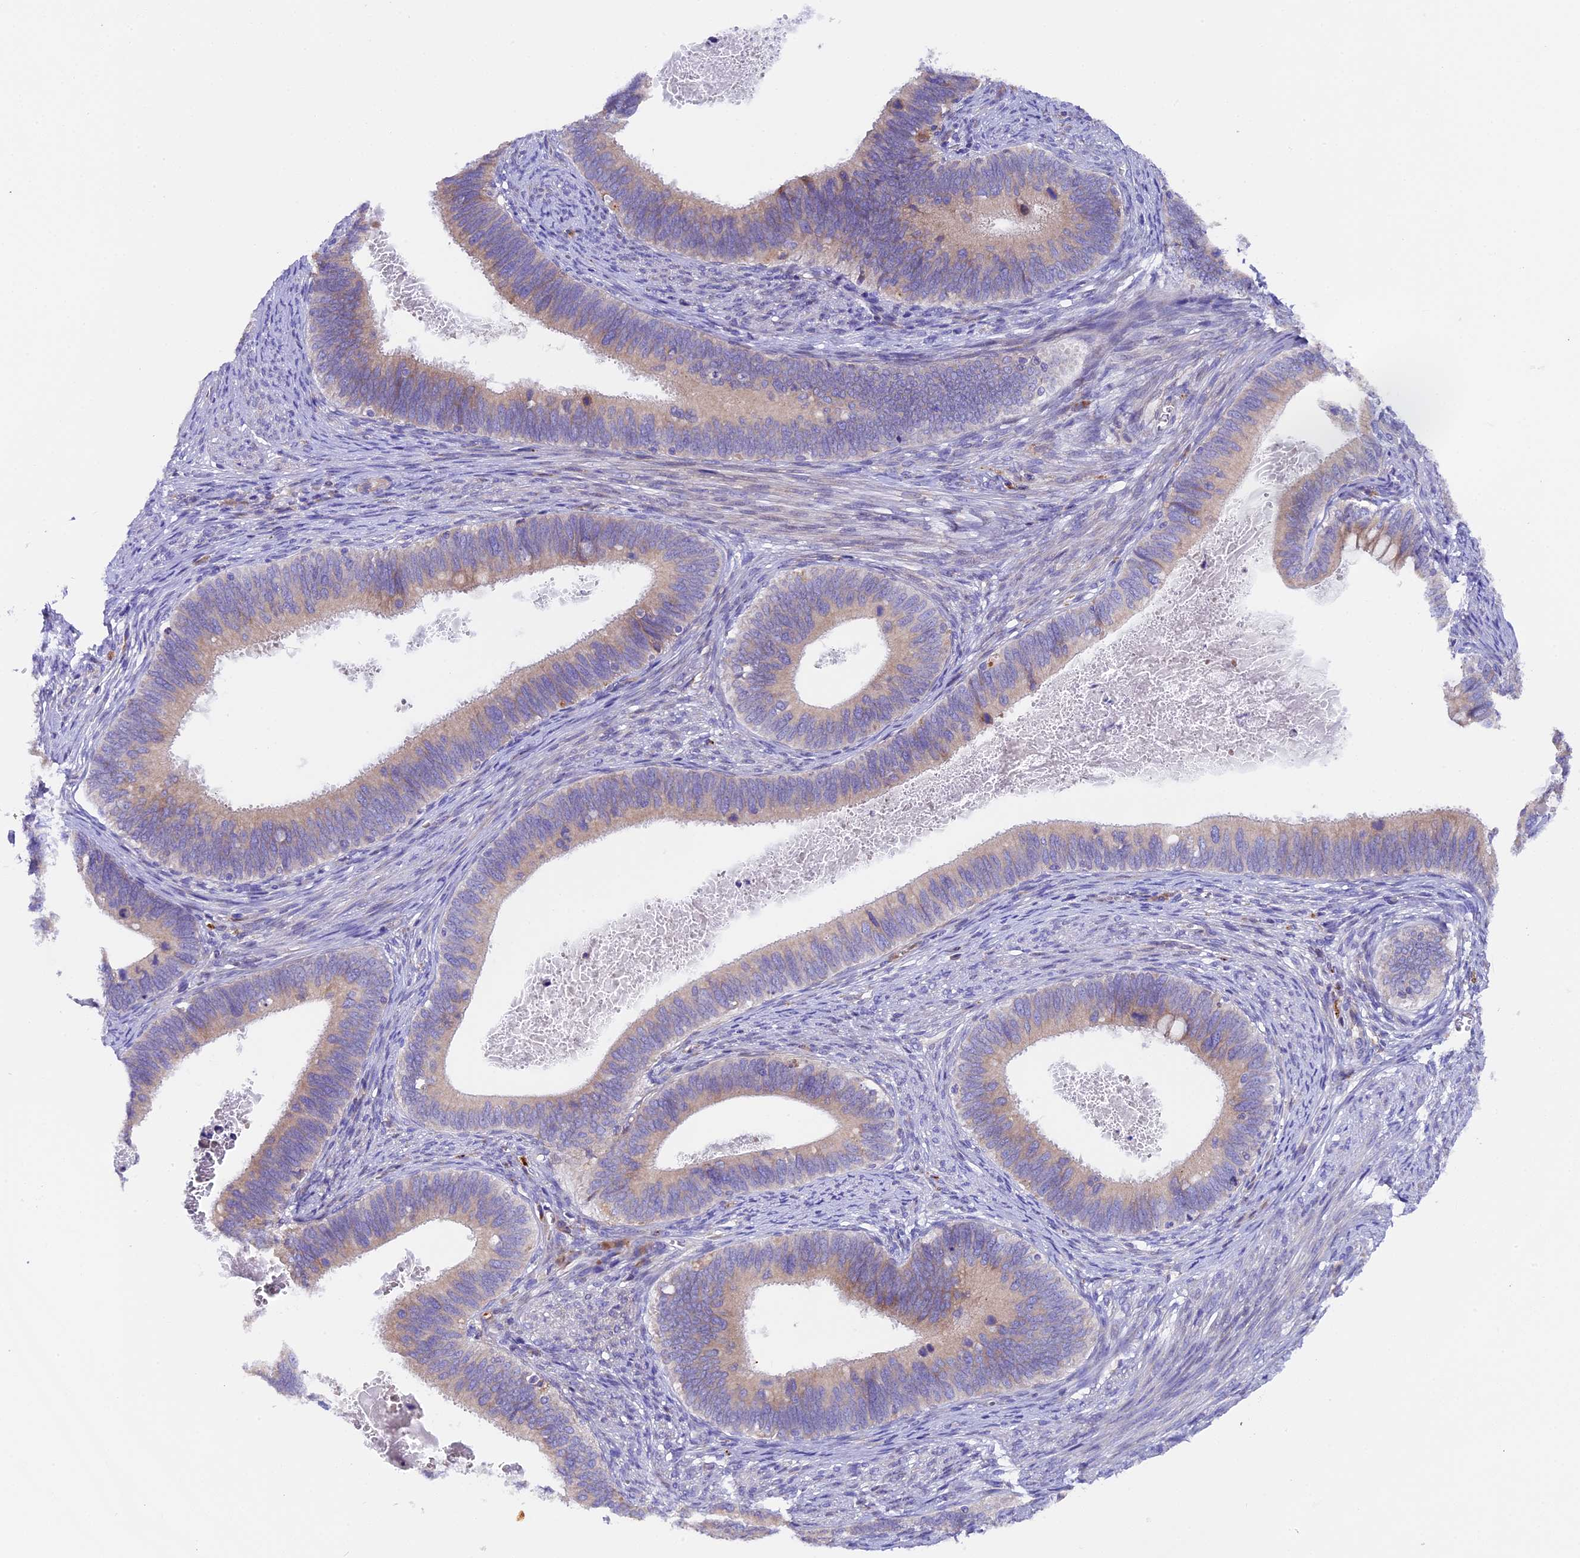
{"staining": {"intensity": "moderate", "quantity": "<25%", "location": "cytoplasmic/membranous"}, "tissue": "cervical cancer", "cell_type": "Tumor cells", "image_type": "cancer", "snomed": [{"axis": "morphology", "description": "Adenocarcinoma, NOS"}, {"axis": "topography", "description": "Cervix"}], "caption": "A brown stain shows moderate cytoplasmic/membranous staining of a protein in human cervical cancer (adenocarcinoma) tumor cells.", "gene": "PIGU", "patient": {"sex": "female", "age": 42}}